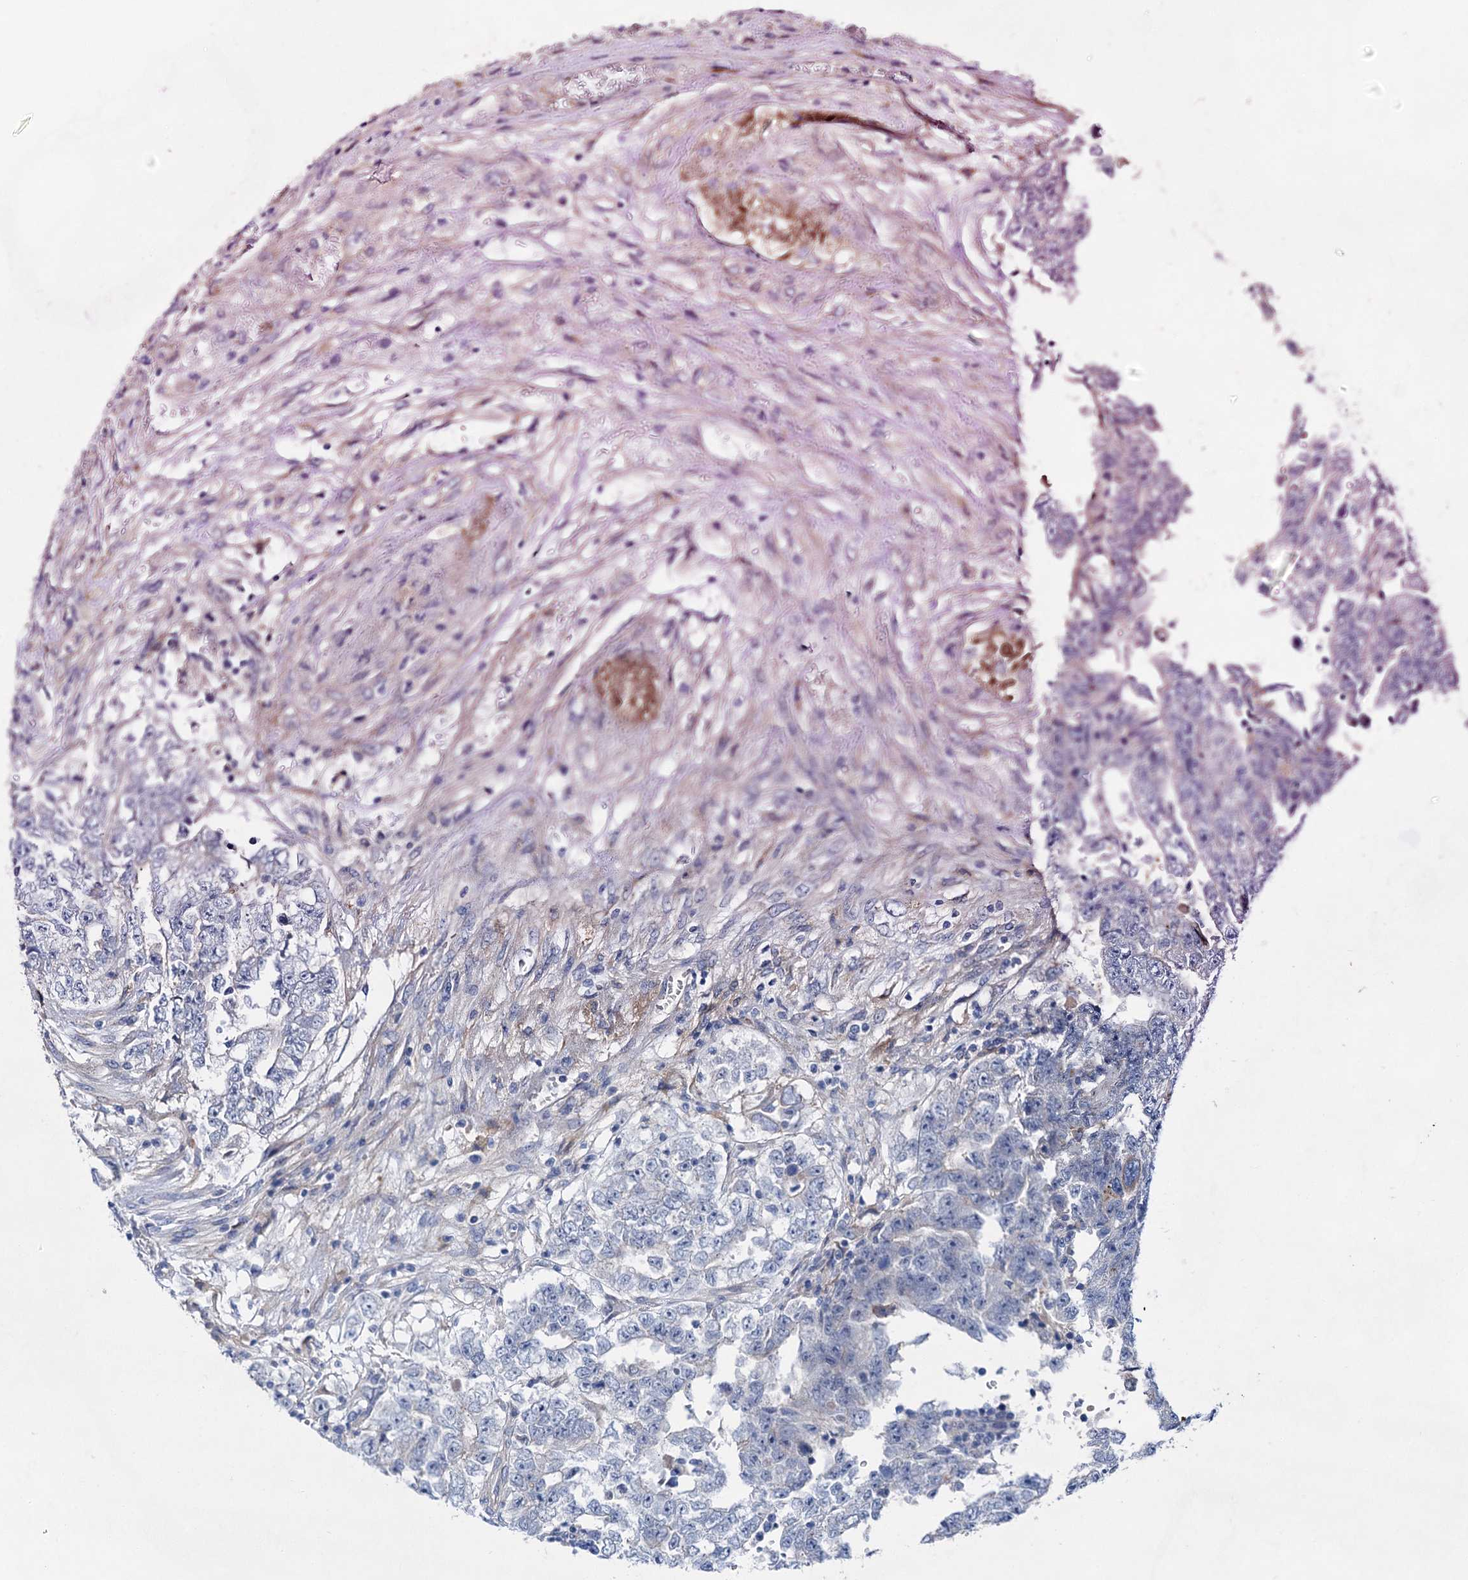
{"staining": {"intensity": "negative", "quantity": "none", "location": "none"}, "tissue": "testis cancer", "cell_type": "Tumor cells", "image_type": "cancer", "snomed": [{"axis": "morphology", "description": "Carcinoma, Embryonal, NOS"}, {"axis": "topography", "description": "Testis"}], "caption": "This is an IHC image of testis cancer. There is no expression in tumor cells.", "gene": "GPR155", "patient": {"sex": "male", "age": 25}}